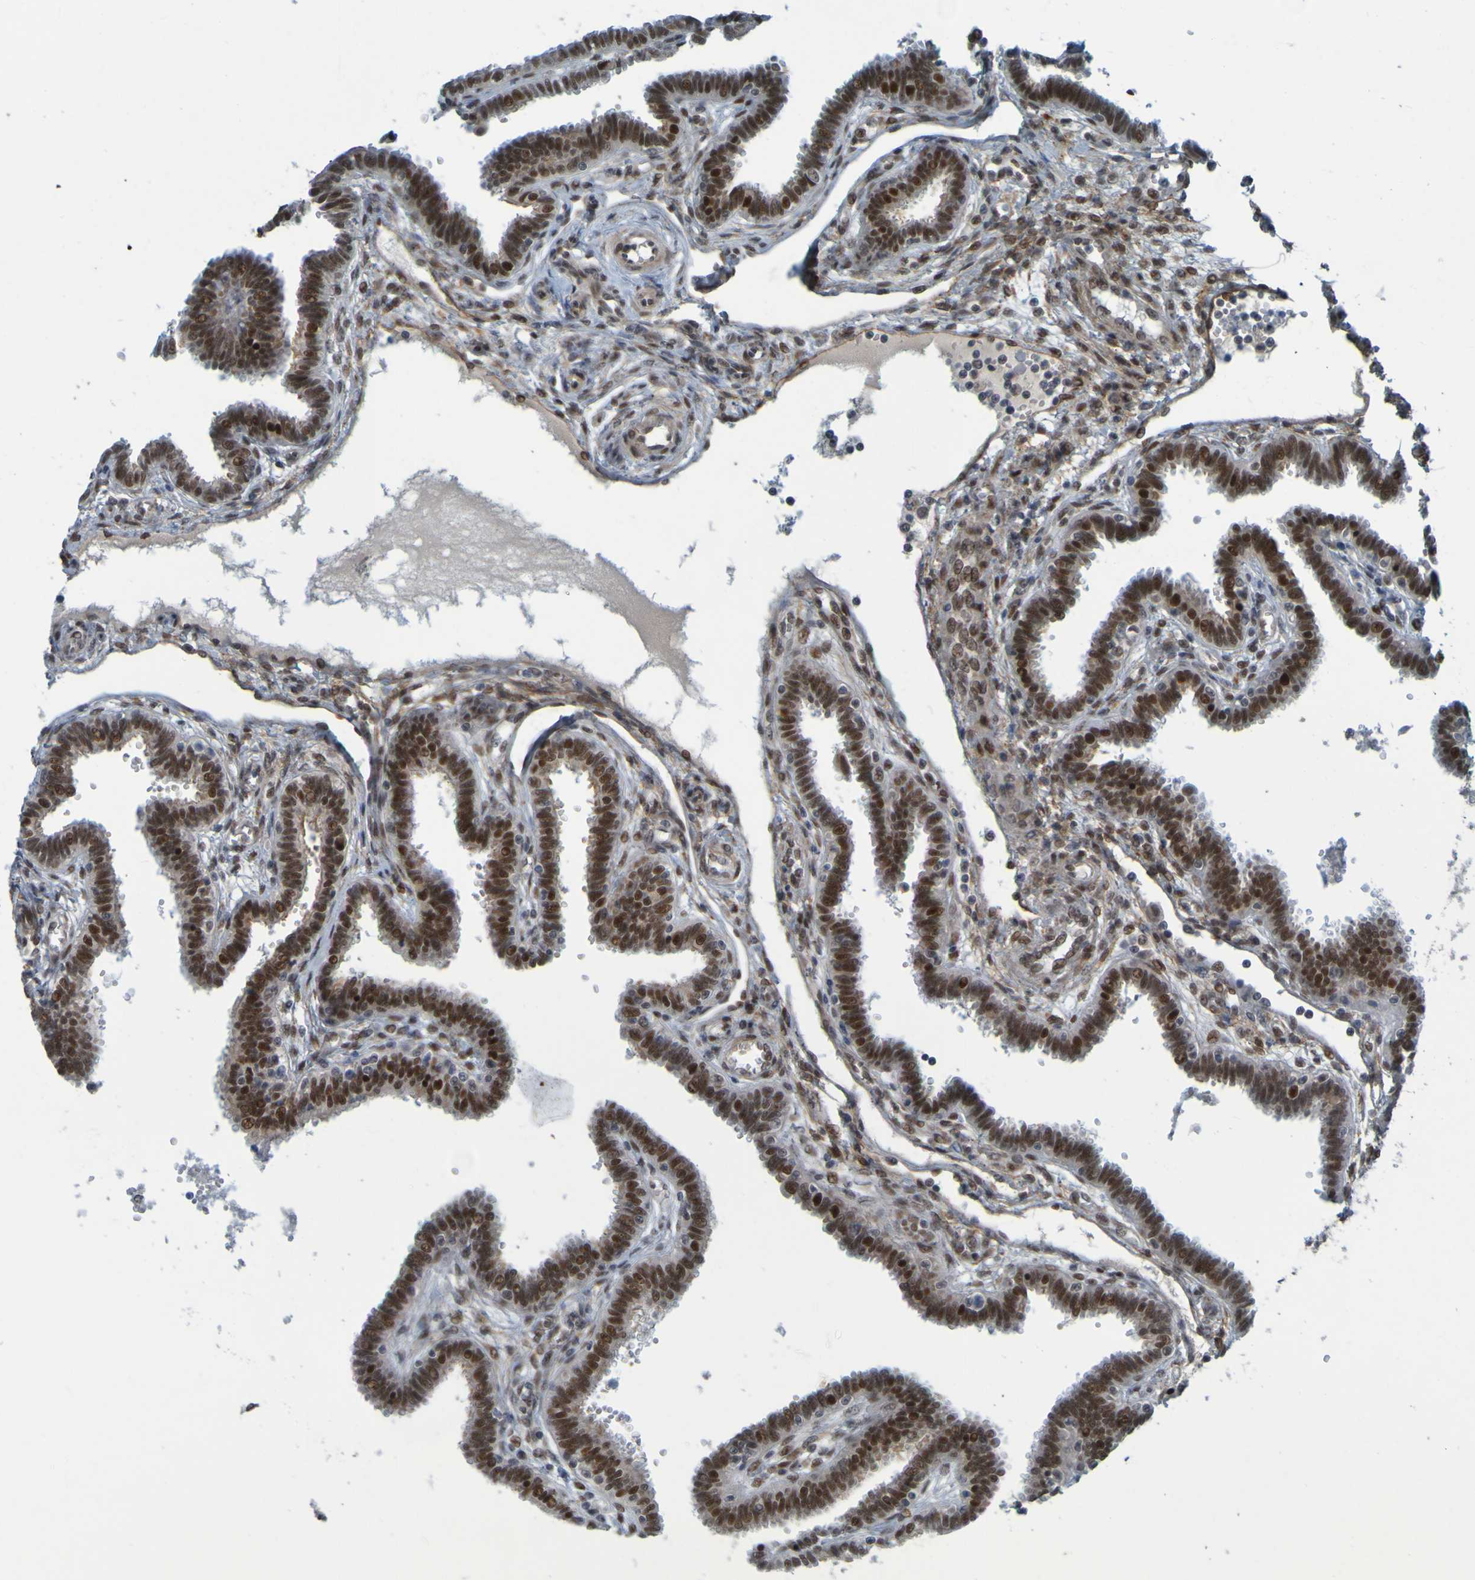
{"staining": {"intensity": "moderate", "quantity": ">75%", "location": "cytoplasmic/membranous,nuclear"}, "tissue": "fallopian tube", "cell_type": "Glandular cells", "image_type": "normal", "snomed": [{"axis": "morphology", "description": "Normal tissue, NOS"}, {"axis": "topography", "description": "Fallopian tube"}], "caption": "Immunohistochemistry (IHC) staining of unremarkable fallopian tube, which reveals medium levels of moderate cytoplasmic/membranous,nuclear expression in about >75% of glandular cells indicating moderate cytoplasmic/membranous,nuclear protein positivity. The staining was performed using DAB (3,3'-diaminobenzidine) (brown) for protein detection and nuclei were counterstained in hematoxylin (blue).", "gene": "MCPH1", "patient": {"sex": "female", "age": 32}}